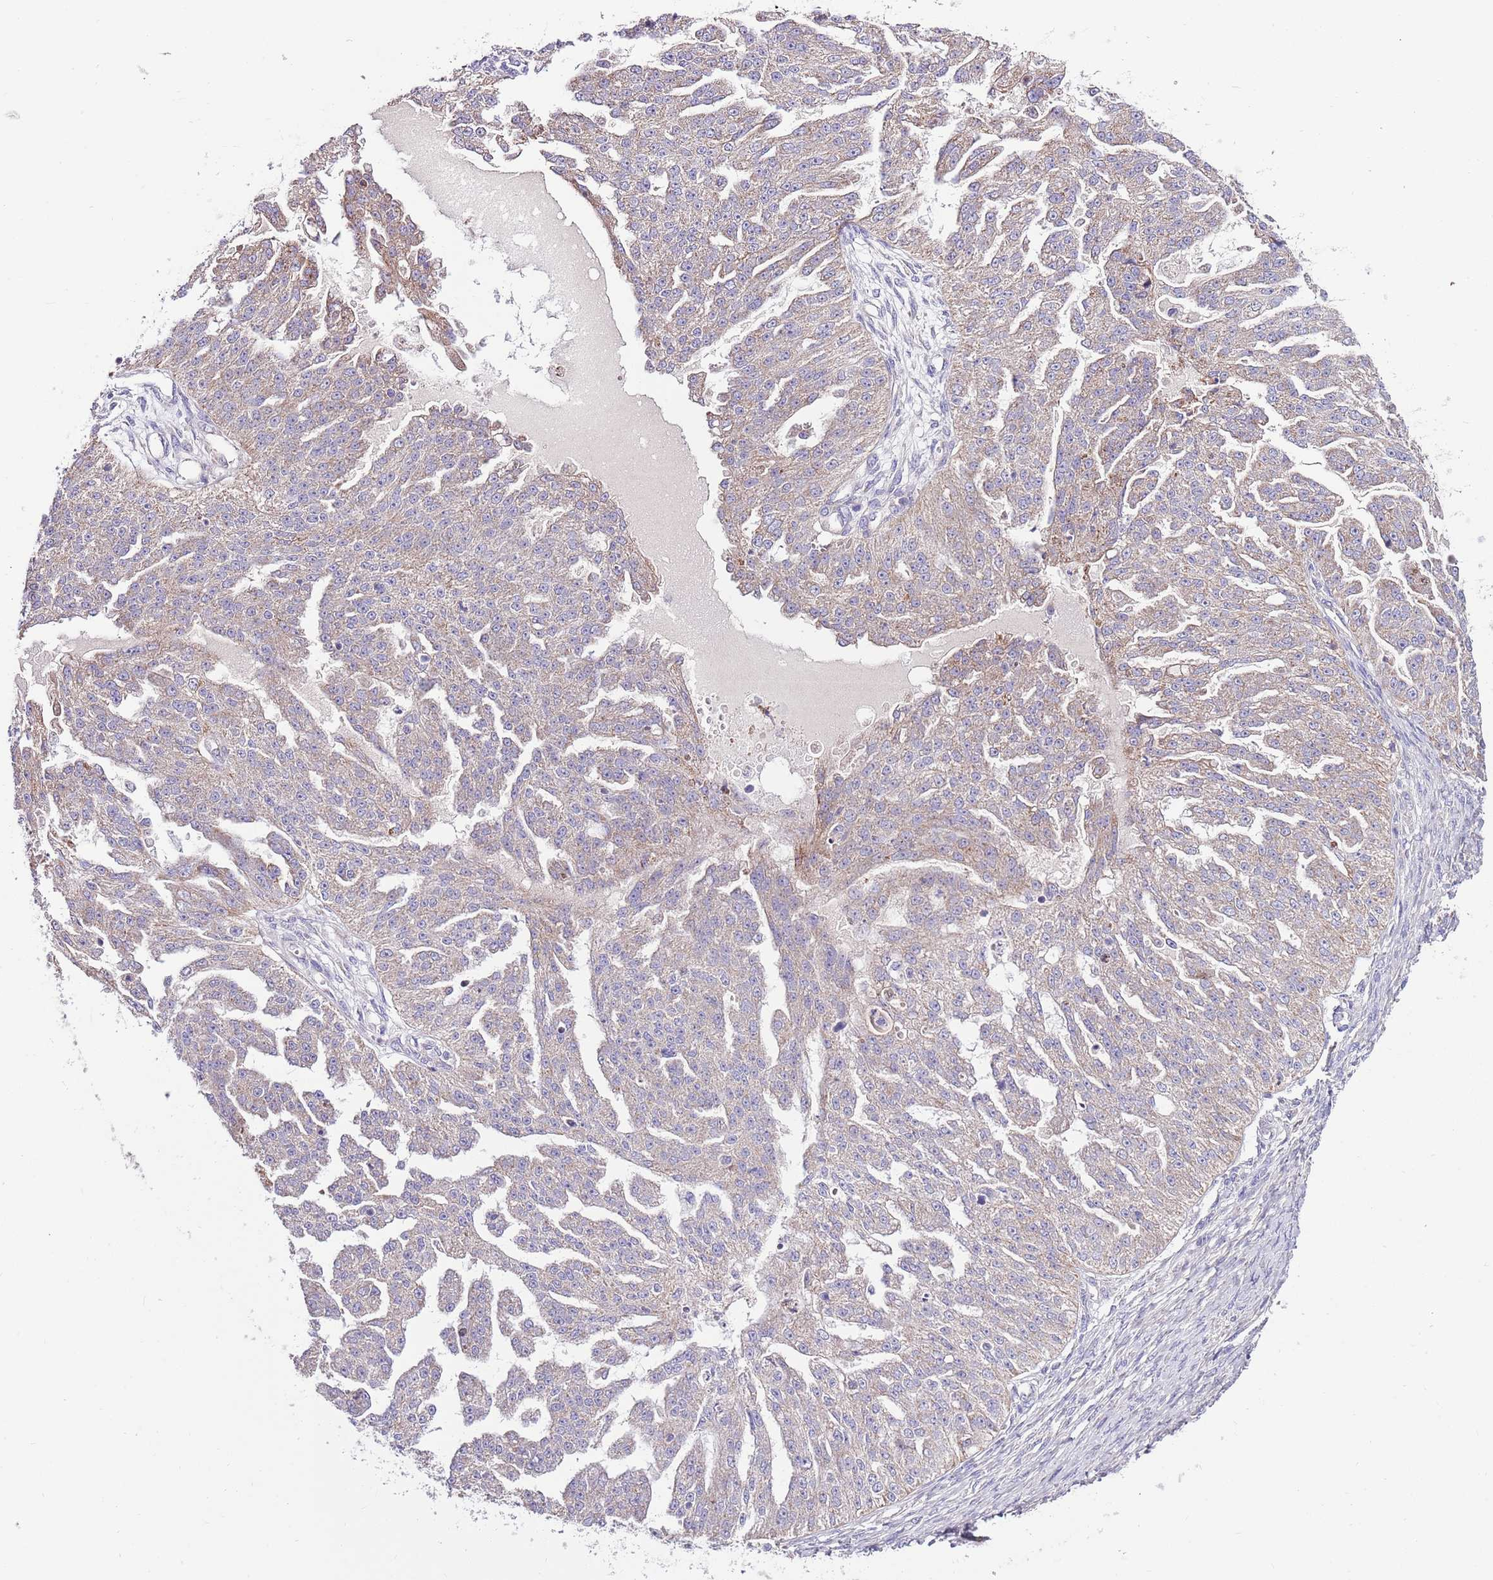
{"staining": {"intensity": "moderate", "quantity": "<25%", "location": "cytoplasmic/membranous"}, "tissue": "ovarian cancer", "cell_type": "Tumor cells", "image_type": "cancer", "snomed": [{"axis": "morphology", "description": "Cystadenocarcinoma, serous, NOS"}, {"axis": "topography", "description": "Ovary"}], "caption": "Ovarian cancer (serous cystadenocarcinoma) stained with a brown dye shows moderate cytoplasmic/membranous positive expression in about <25% of tumor cells.", "gene": "SMG1", "patient": {"sex": "female", "age": 58}}